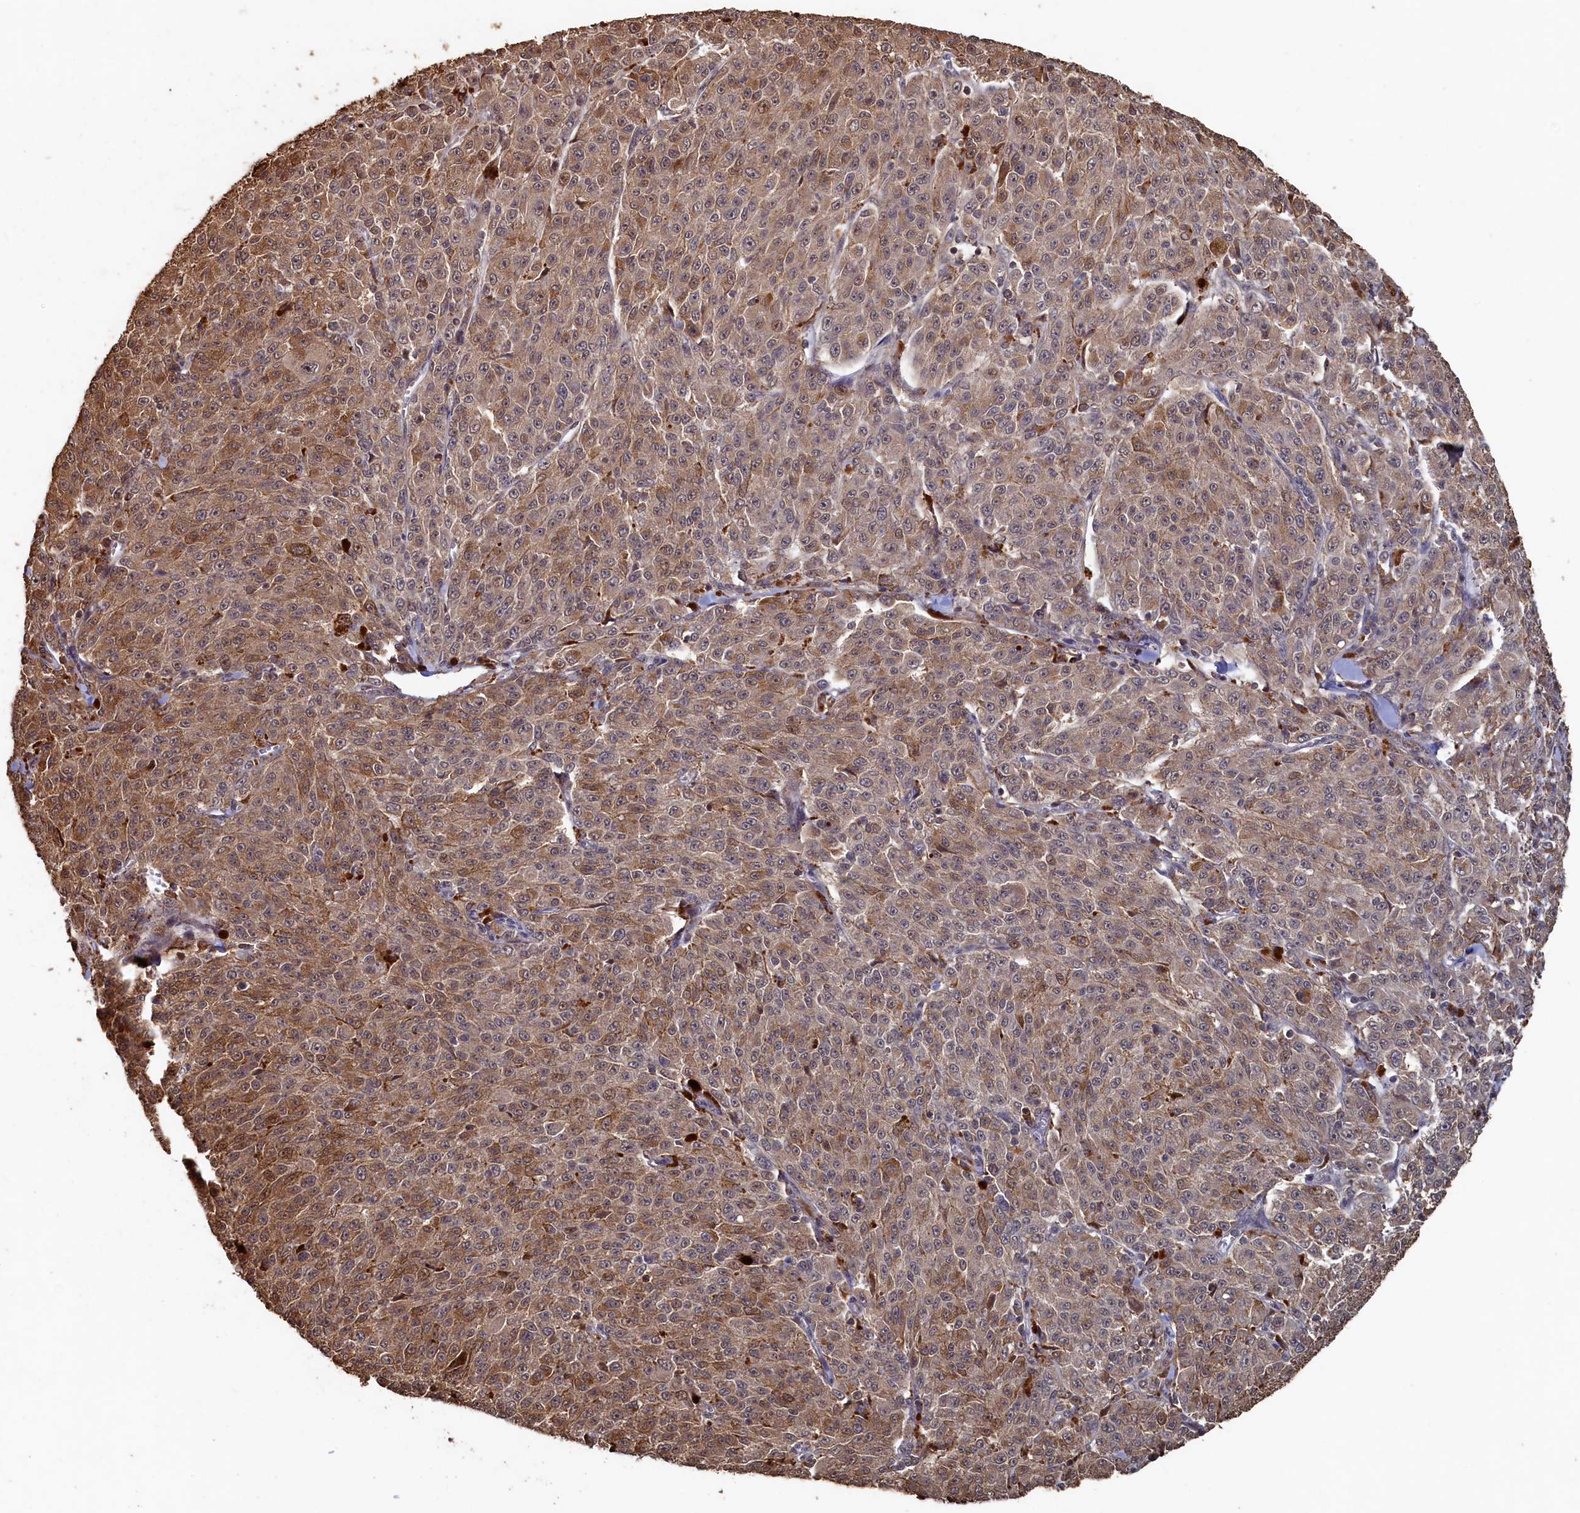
{"staining": {"intensity": "moderate", "quantity": "25%-75%", "location": "cytoplasmic/membranous"}, "tissue": "melanoma", "cell_type": "Tumor cells", "image_type": "cancer", "snomed": [{"axis": "morphology", "description": "Malignant melanoma, NOS"}, {"axis": "topography", "description": "Skin"}], "caption": "Immunohistochemistry photomicrograph of melanoma stained for a protein (brown), which displays medium levels of moderate cytoplasmic/membranous expression in approximately 25%-75% of tumor cells.", "gene": "PIGN", "patient": {"sex": "female", "age": 52}}